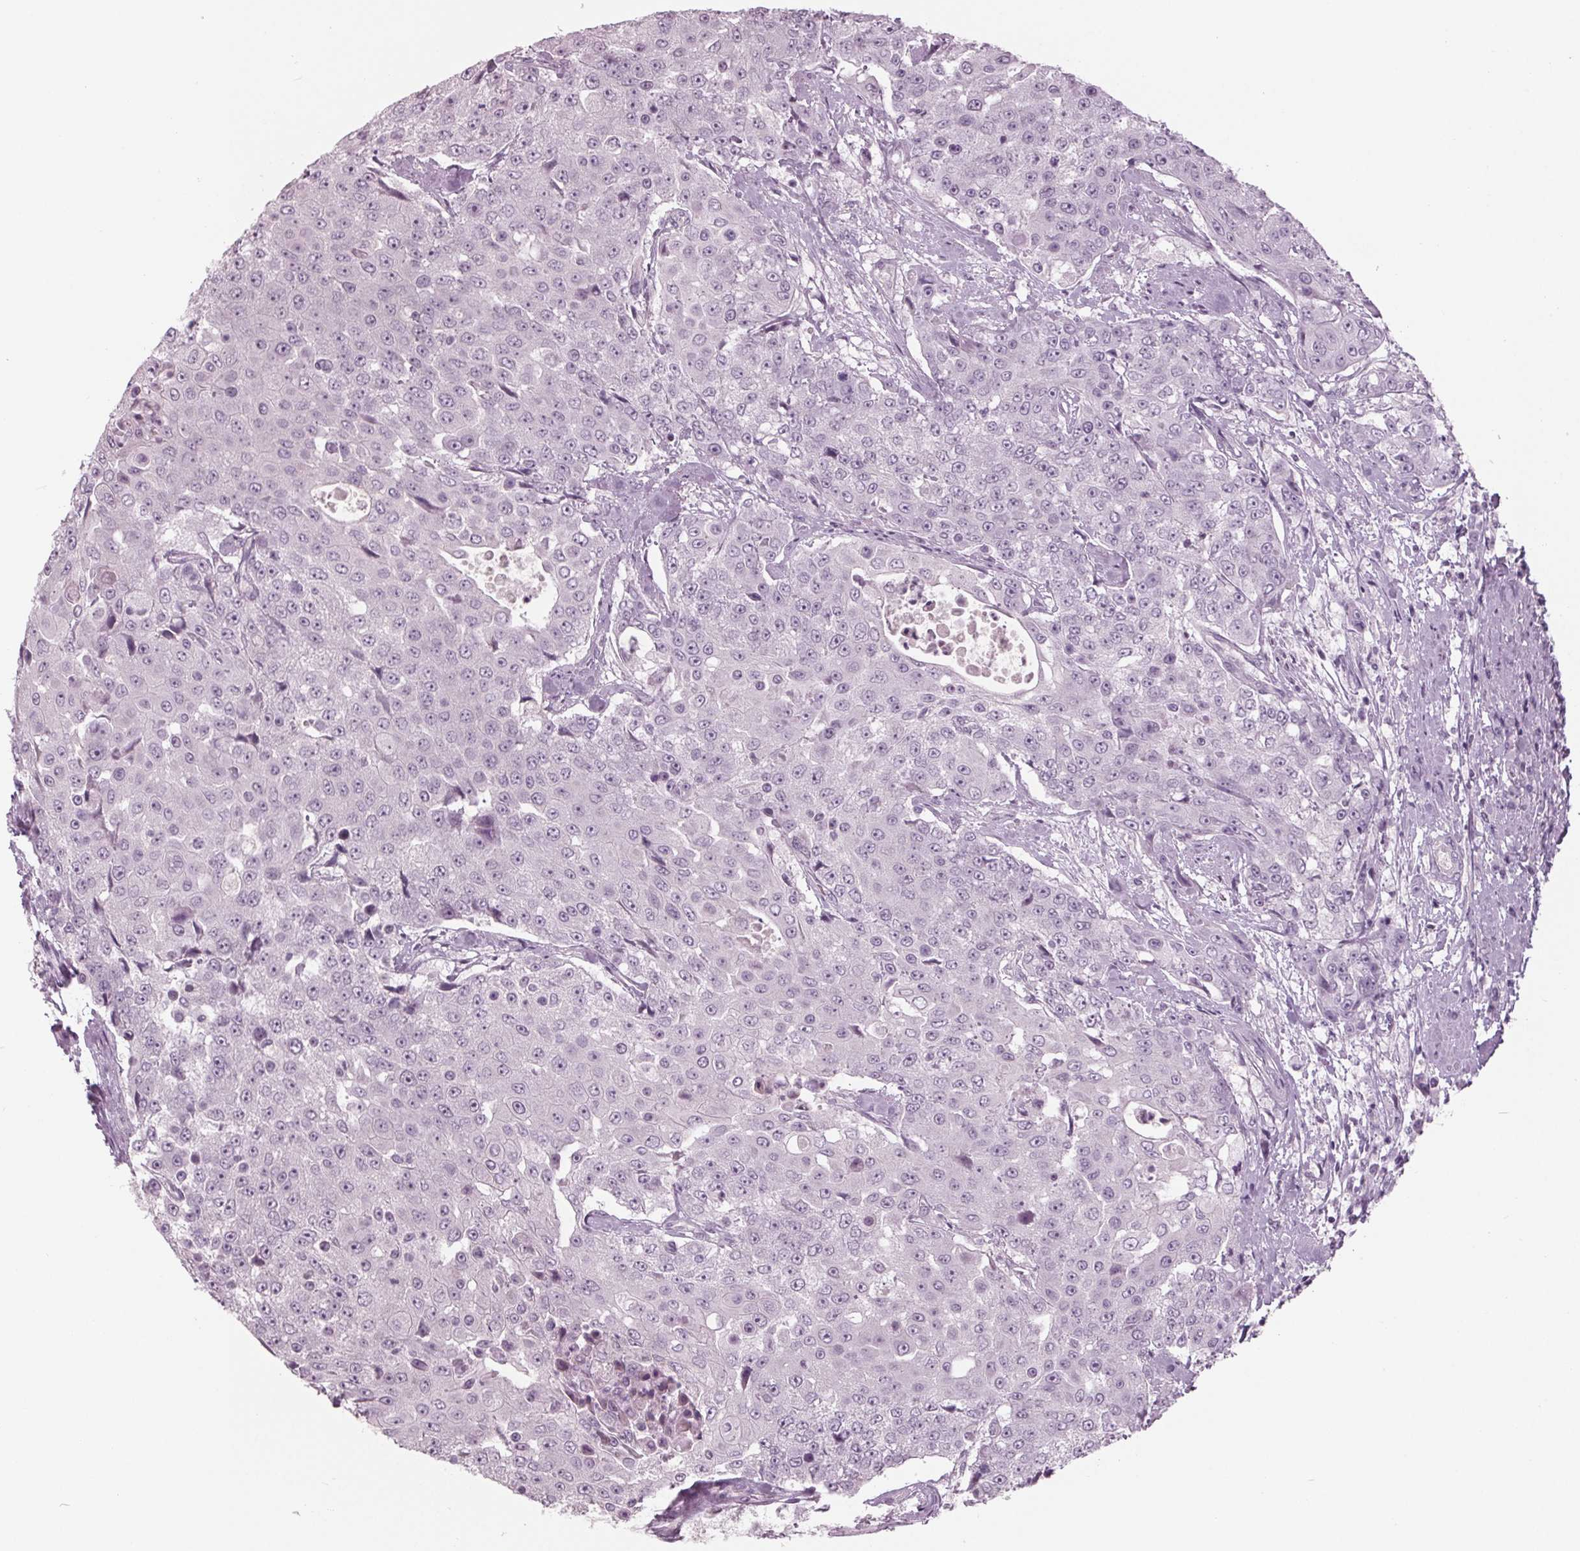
{"staining": {"intensity": "negative", "quantity": "none", "location": "none"}, "tissue": "urothelial cancer", "cell_type": "Tumor cells", "image_type": "cancer", "snomed": [{"axis": "morphology", "description": "Urothelial carcinoma, High grade"}, {"axis": "topography", "description": "Urinary bladder"}], "caption": "High-grade urothelial carcinoma stained for a protein using IHC demonstrates no positivity tumor cells.", "gene": "TNNC2", "patient": {"sex": "female", "age": 63}}